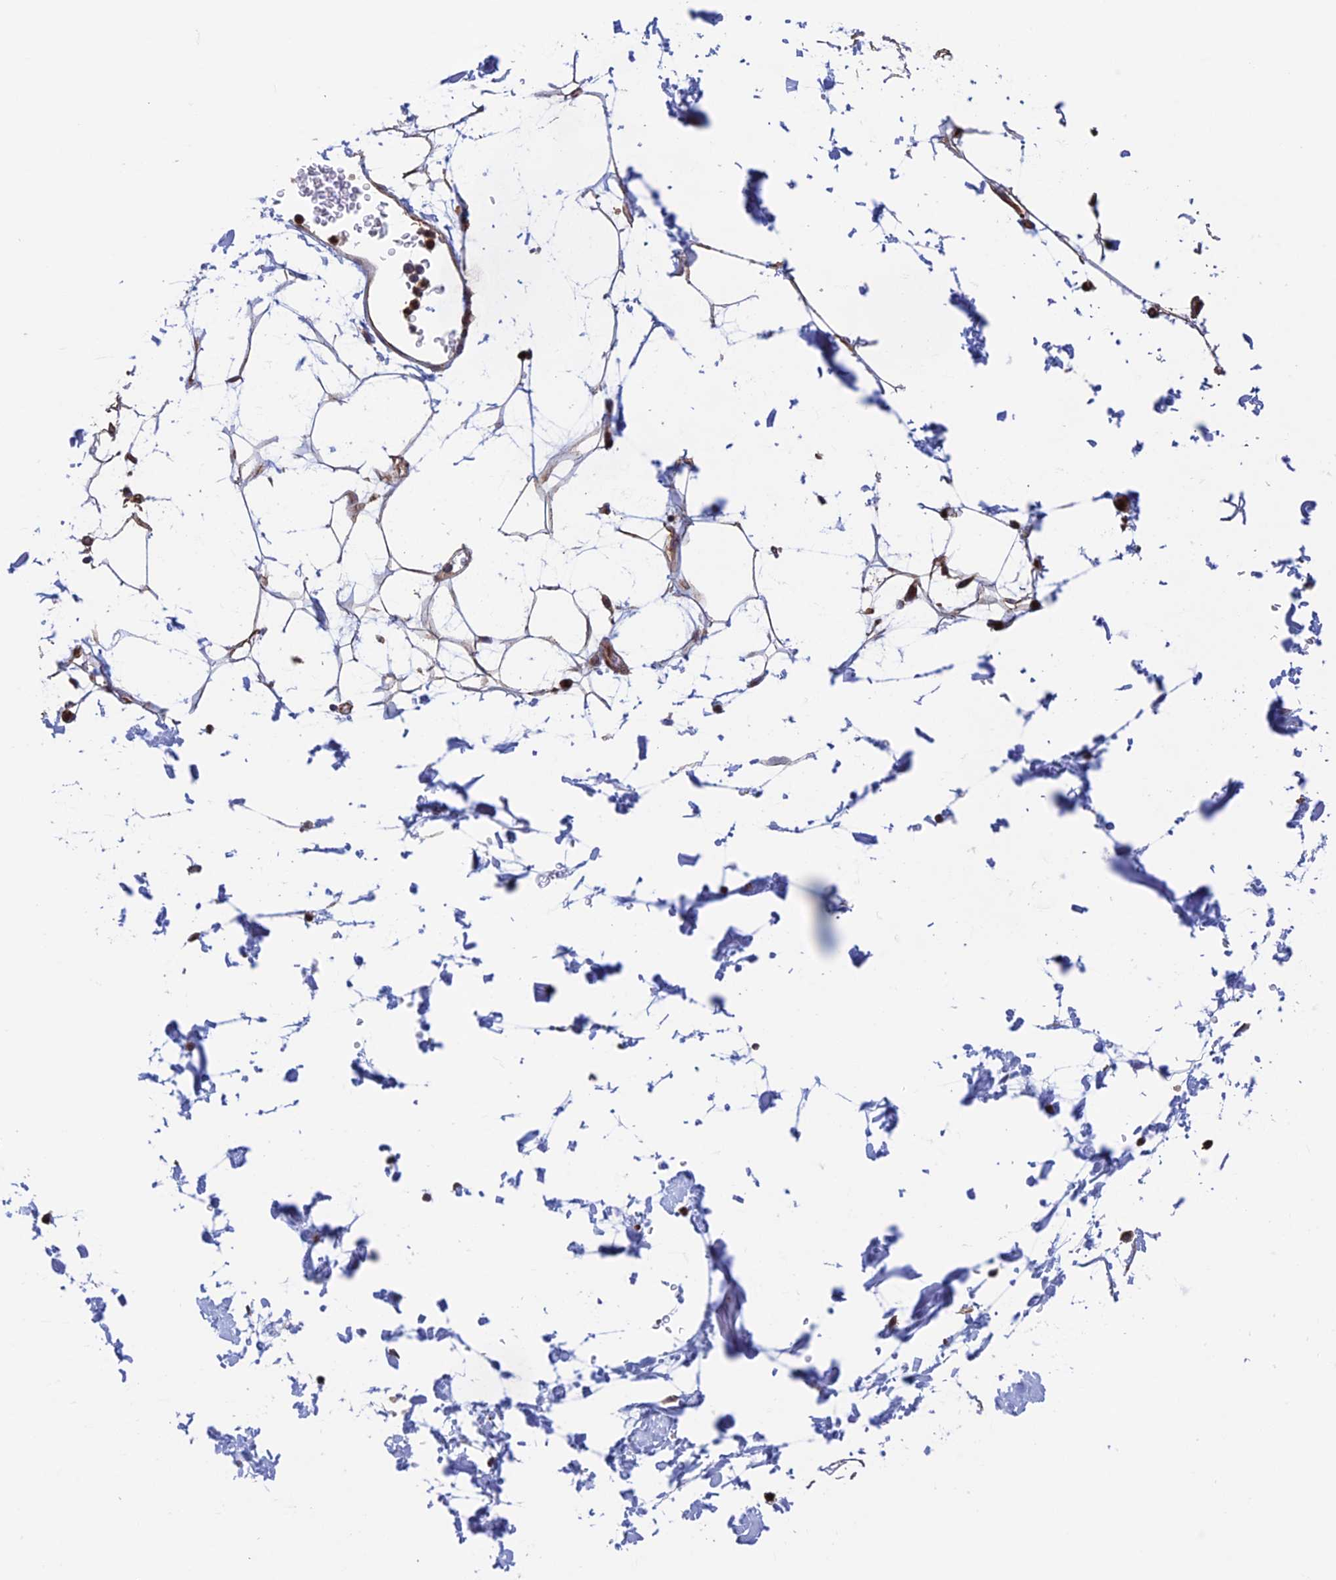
{"staining": {"intensity": "moderate", "quantity": ">75%", "location": "cytoplasmic/membranous"}, "tissue": "adipose tissue", "cell_type": "Adipocytes", "image_type": "normal", "snomed": [{"axis": "morphology", "description": "Normal tissue, NOS"}, {"axis": "topography", "description": "Soft tissue"}], "caption": "Protein staining demonstrates moderate cytoplasmic/membranous staining in approximately >75% of adipocytes in normal adipose tissue.", "gene": "MRPL1", "patient": {"sex": "male", "age": 72}}